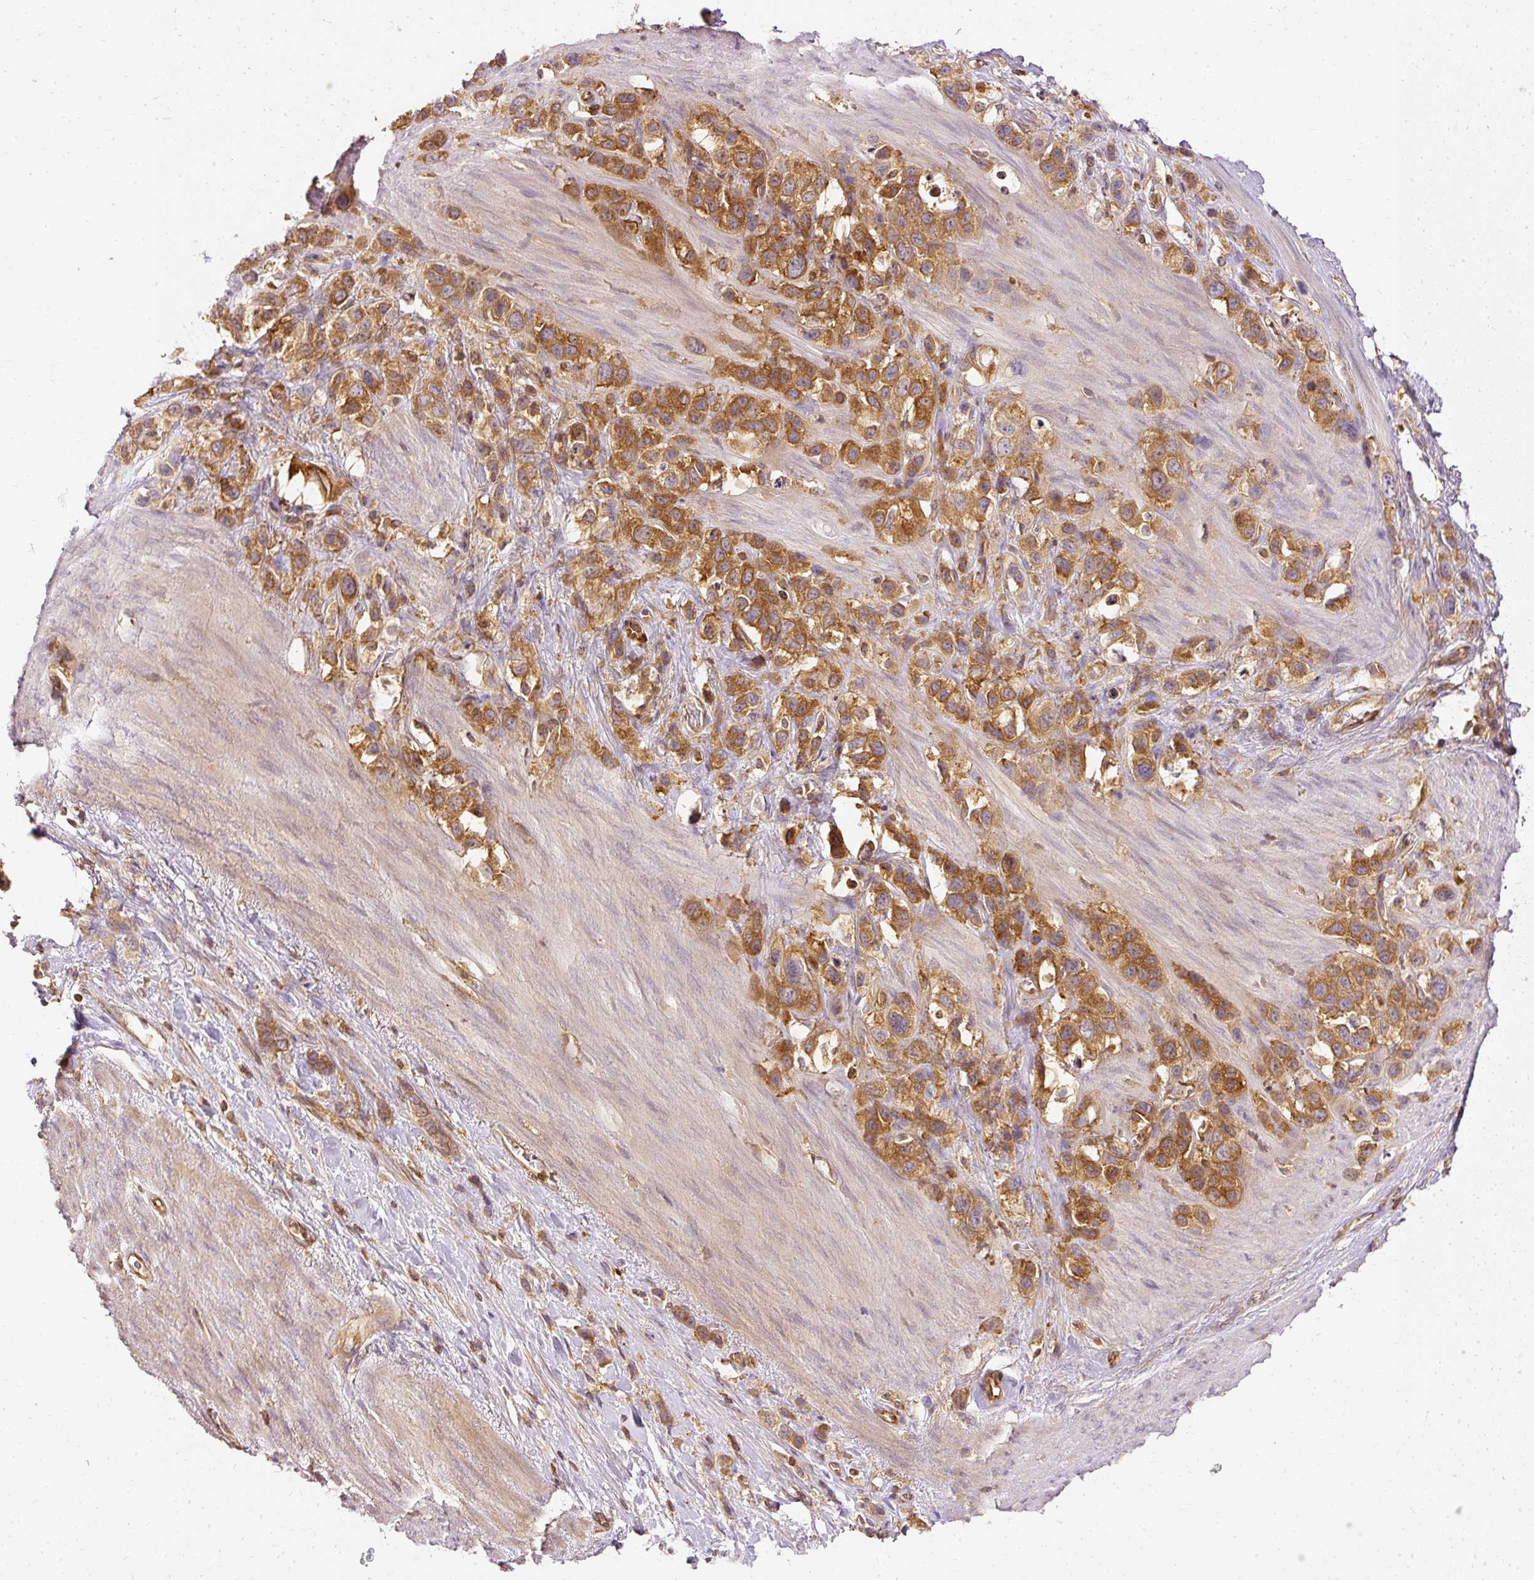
{"staining": {"intensity": "strong", "quantity": ">75%", "location": "cytoplasmic/membranous"}, "tissue": "stomach cancer", "cell_type": "Tumor cells", "image_type": "cancer", "snomed": [{"axis": "morphology", "description": "Adenocarcinoma, NOS"}, {"axis": "topography", "description": "Stomach"}], "caption": "There is high levels of strong cytoplasmic/membranous staining in tumor cells of stomach cancer, as demonstrated by immunohistochemical staining (brown color).", "gene": "ARMH3", "patient": {"sex": "female", "age": 65}}